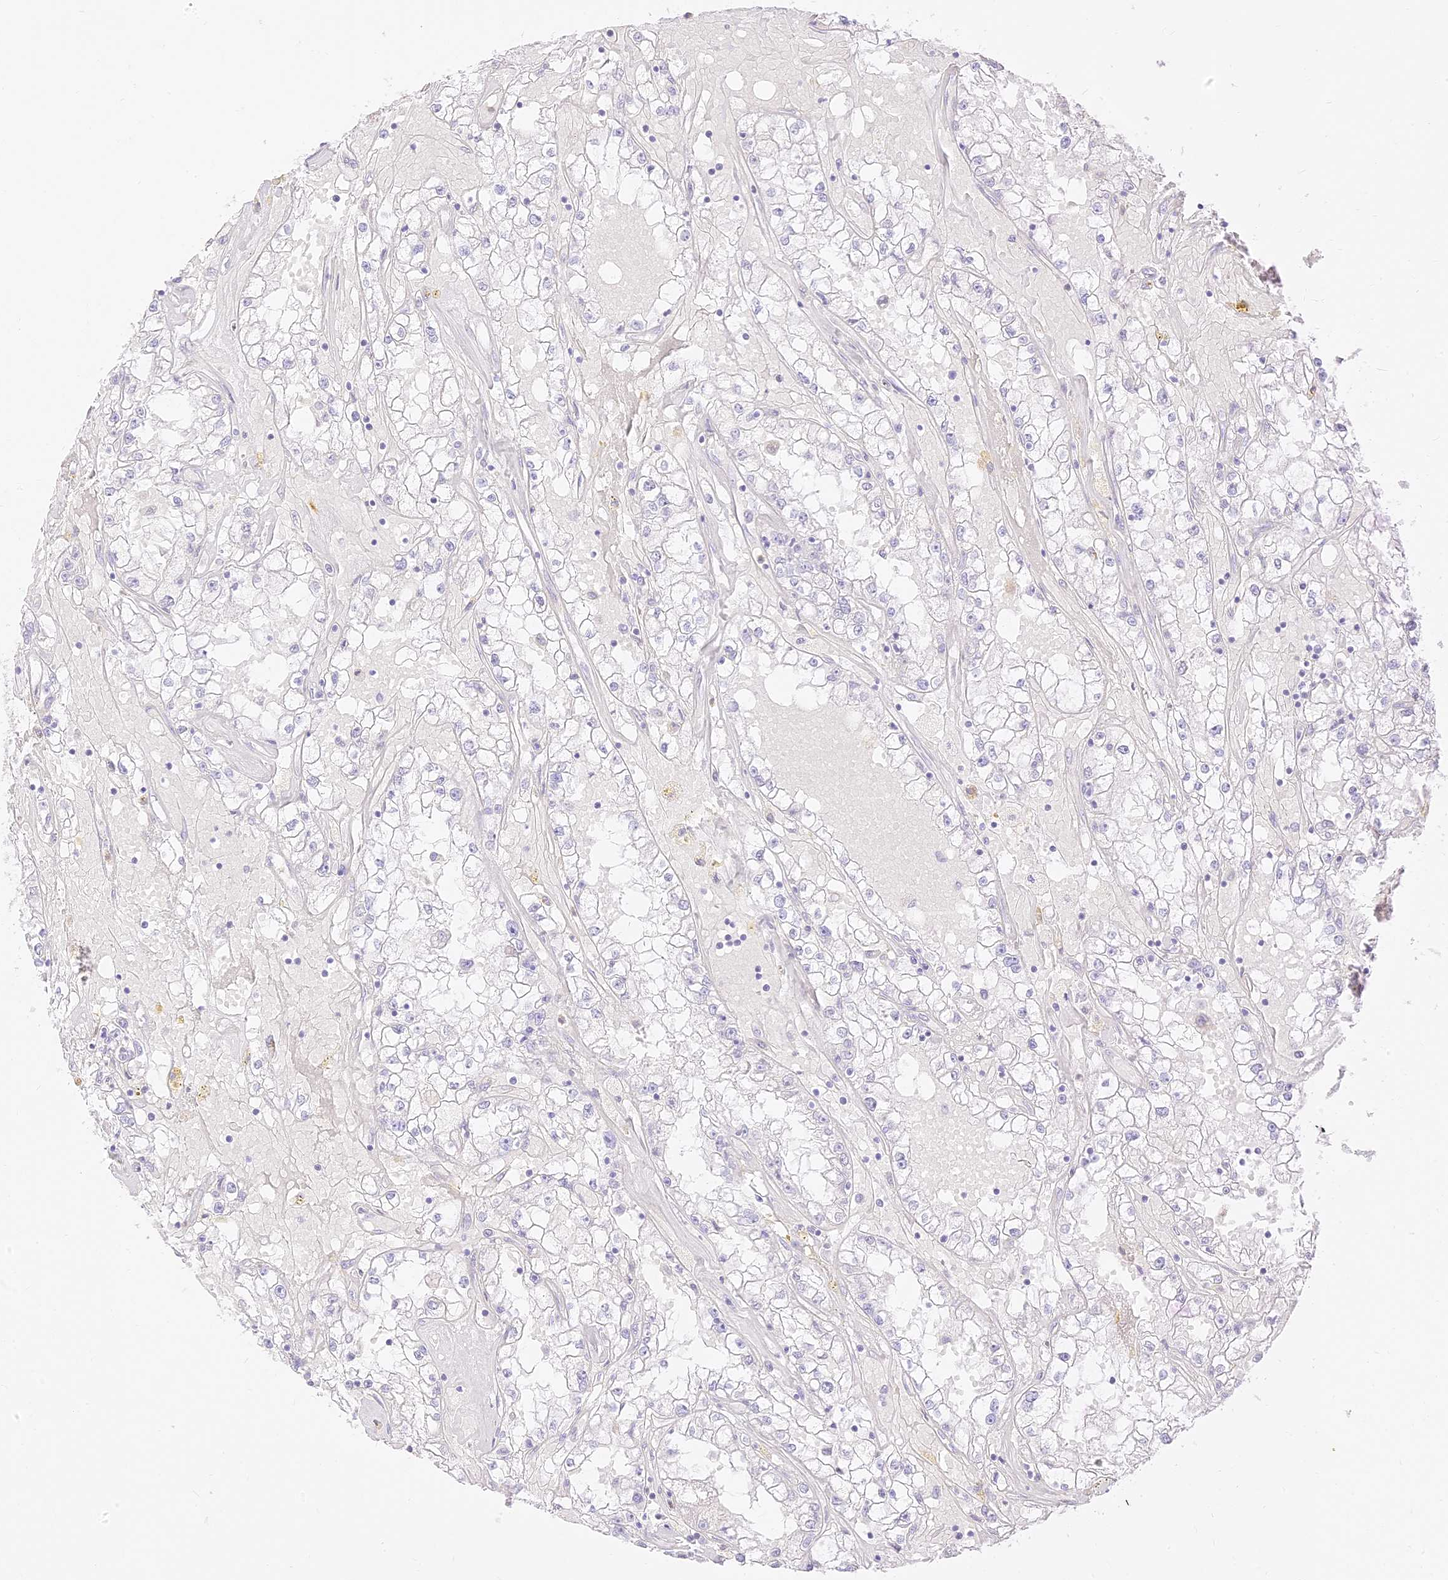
{"staining": {"intensity": "negative", "quantity": "none", "location": "none"}, "tissue": "renal cancer", "cell_type": "Tumor cells", "image_type": "cancer", "snomed": [{"axis": "morphology", "description": "Adenocarcinoma, NOS"}, {"axis": "topography", "description": "Kidney"}], "caption": "Tumor cells are negative for brown protein staining in renal adenocarcinoma.", "gene": "SEC13", "patient": {"sex": "male", "age": 56}}